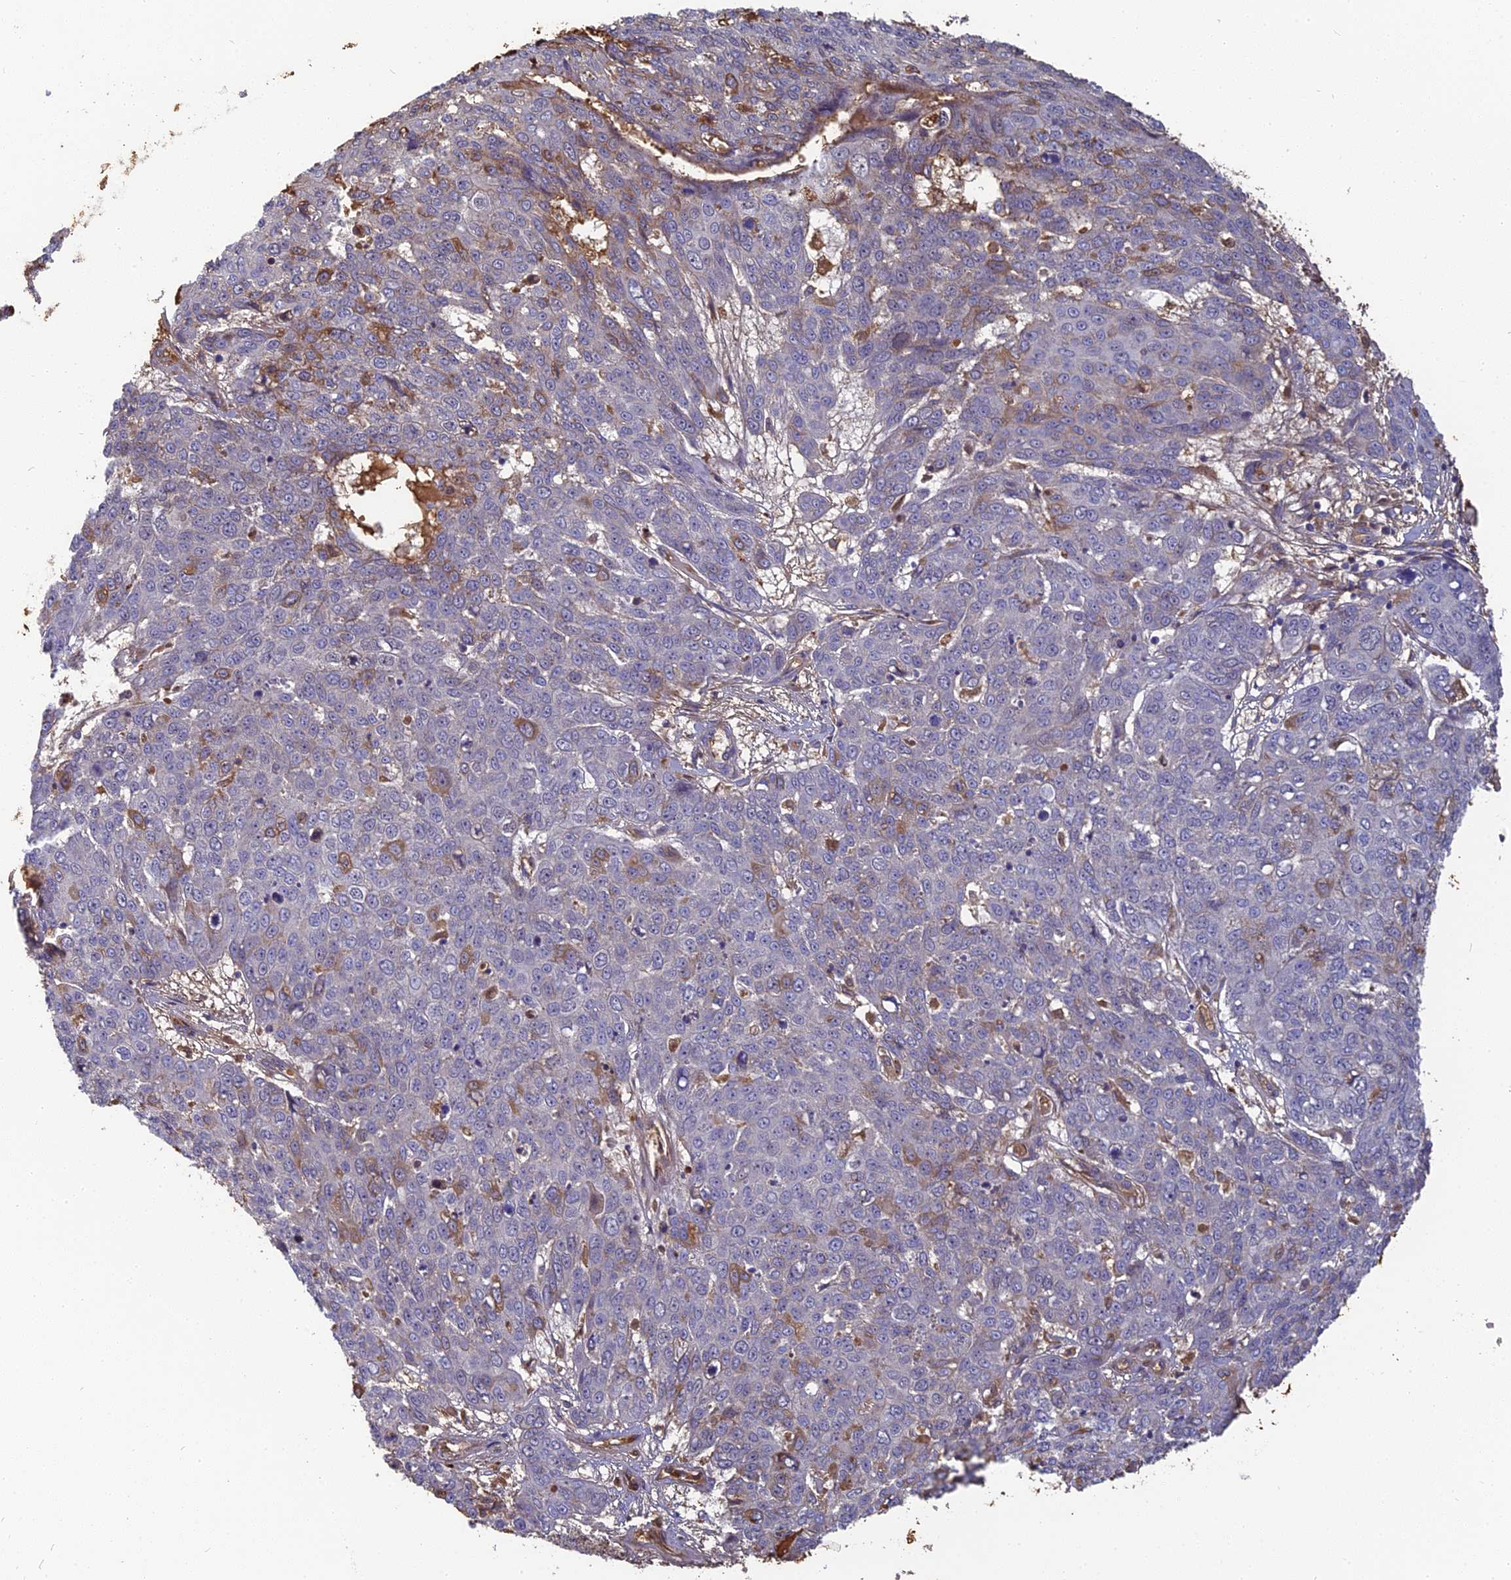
{"staining": {"intensity": "moderate", "quantity": "<25%", "location": "cytoplasmic/membranous"}, "tissue": "skin cancer", "cell_type": "Tumor cells", "image_type": "cancer", "snomed": [{"axis": "morphology", "description": "Squamous cell carcinoma, NOS"}, {"axis": "topography", "description": "Skin"}], "caption": "A brown stain labels moderate cytoplasmic/membranous positivity of a protein in squamous cell carcinoma (skin) tumor cells. (DAB IHC, brown staining for protein, blue staining for nuclei).", "gene": "ERMAP", "patient": {"sex": "male", "age": 71}}